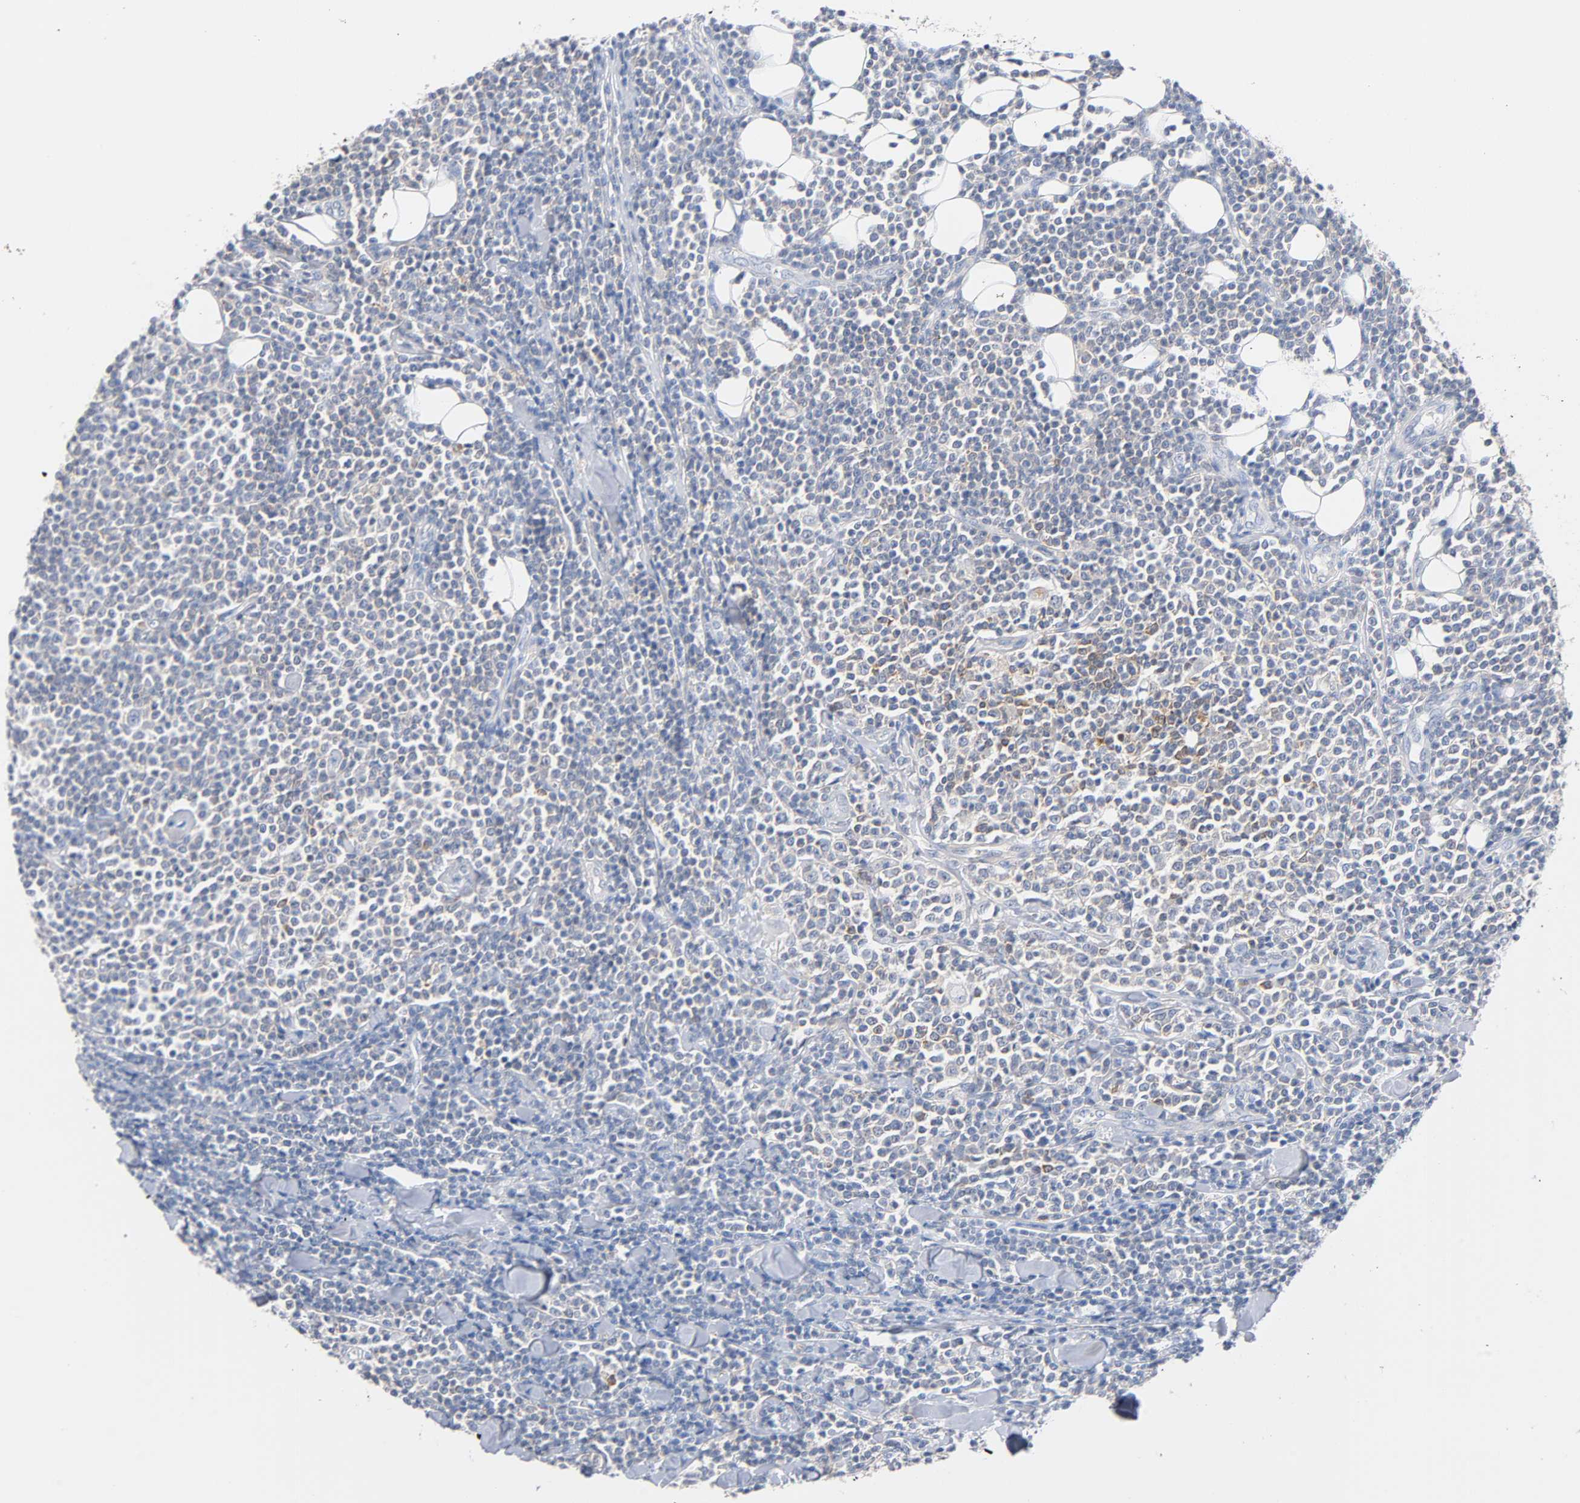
{"staining": {"intensity": "weak", "quantity": "<25%", "location": "cytoplasmic/membranous"}, "tissue": "lymphoma", "cell_type": "Tumor cells", "image_type": "cancer", "snomed": [{"axis": "morphology", "description": "Malignant lymphoma, non-Hodgkin's type, Low grade"}, {"axis": "topography", "description": "Soft tissue"}], "caption": "The image exhibits no significant staining in tumor cells of low-grade malignant lymphoma, non-Hodgkin's type.", "gene": "MALT1", "patient": {"sex": "male", "age": 92}}